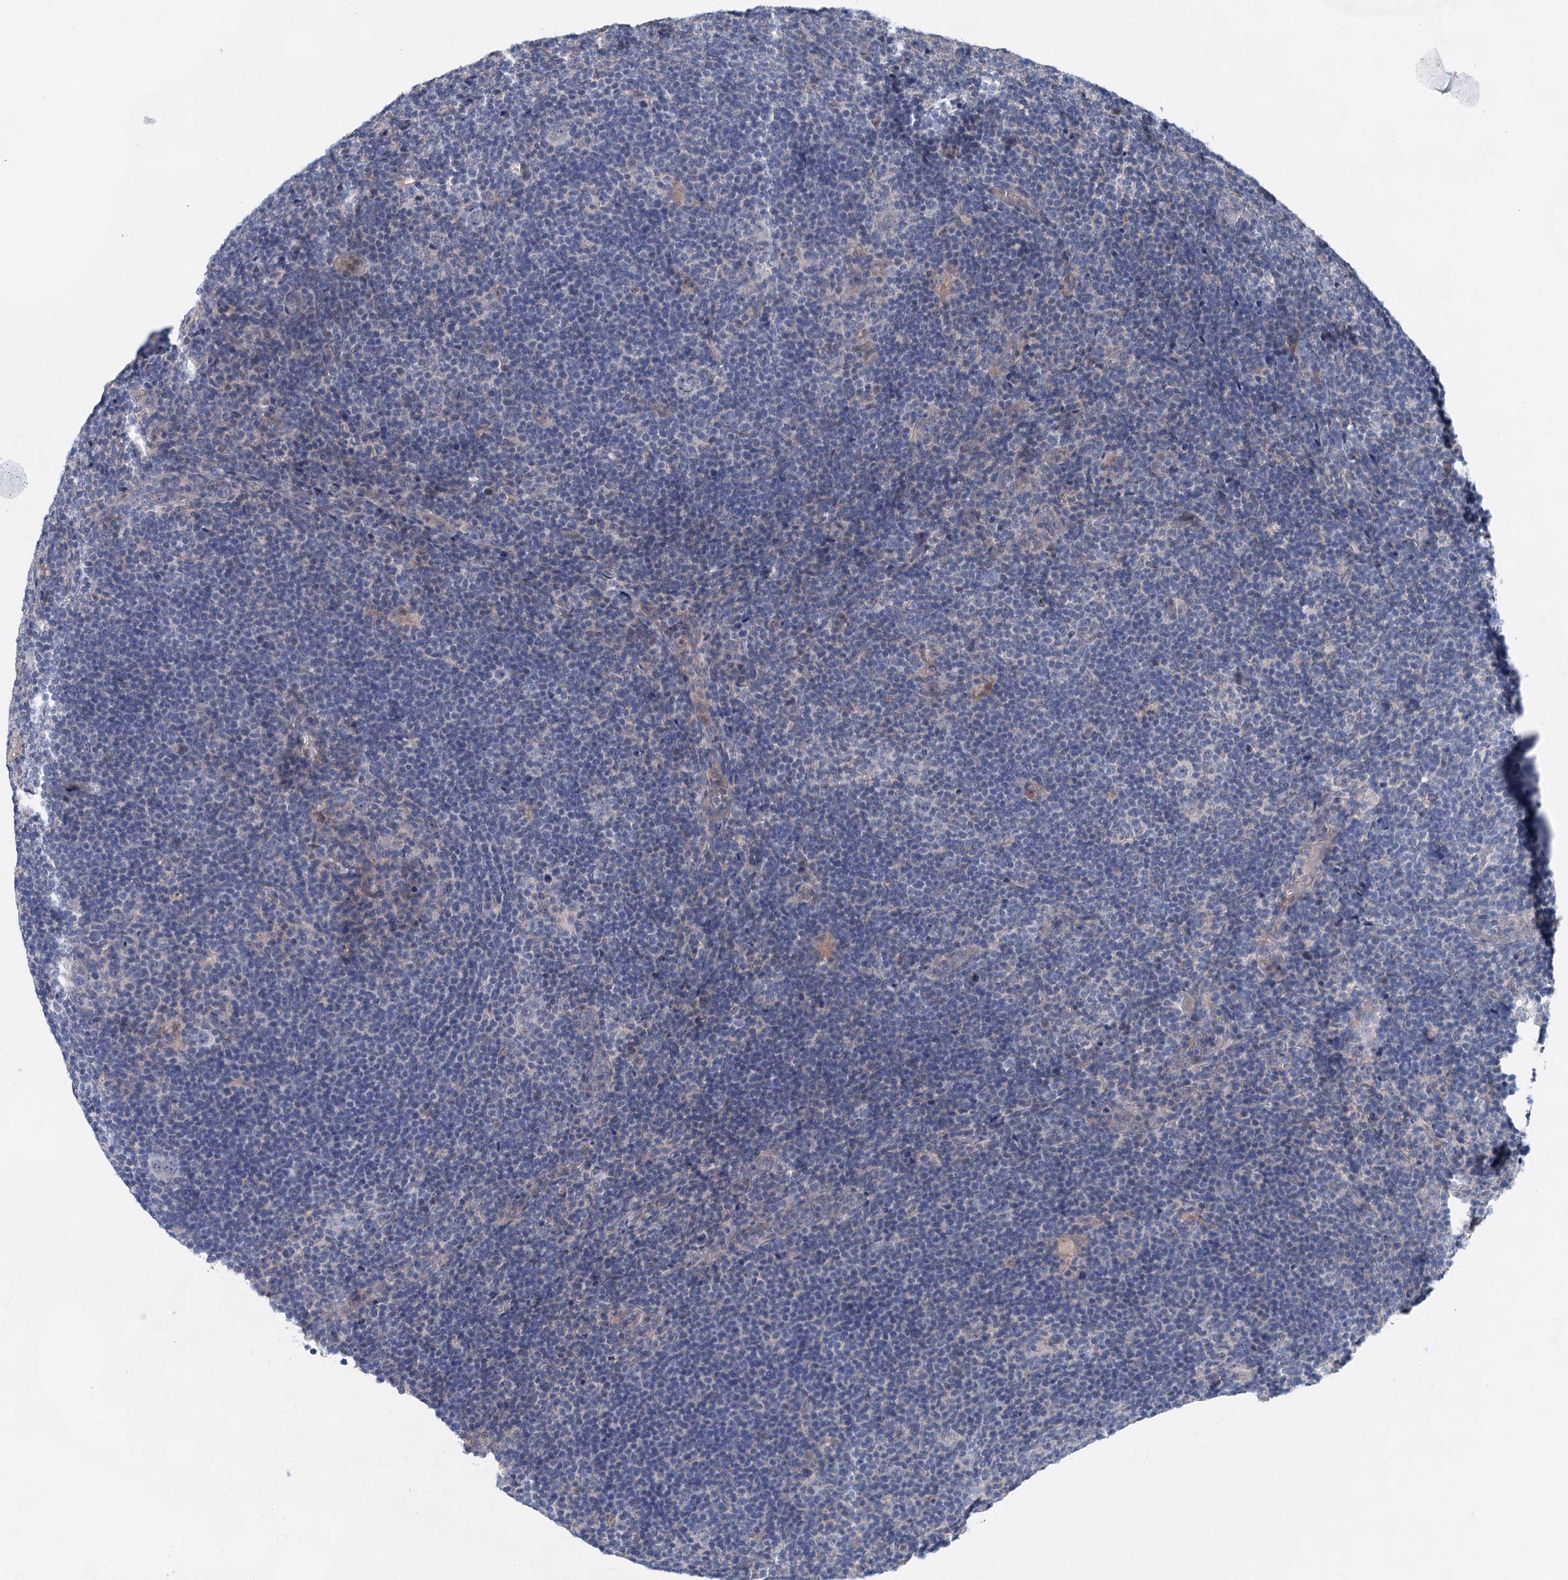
{"staining": {"intensity": "negative", "quantity": "none", "location": "none"}, "tissue": "lymphoma", "cell_type": "Tumor cells", "image_type": "cancer", "snomed": [{"axis": "morphology", "description": "Hodgkin's disease, NOS"}, {"axis": "topography", "description": "Lymph node"}], "caption": "IHC histopathology image of Hodgkin's disease stained for a protein (brown), which displays no staining in tumor cells.", "gene": "MORN3", "patient": {"sex": "female", "age": 57}}